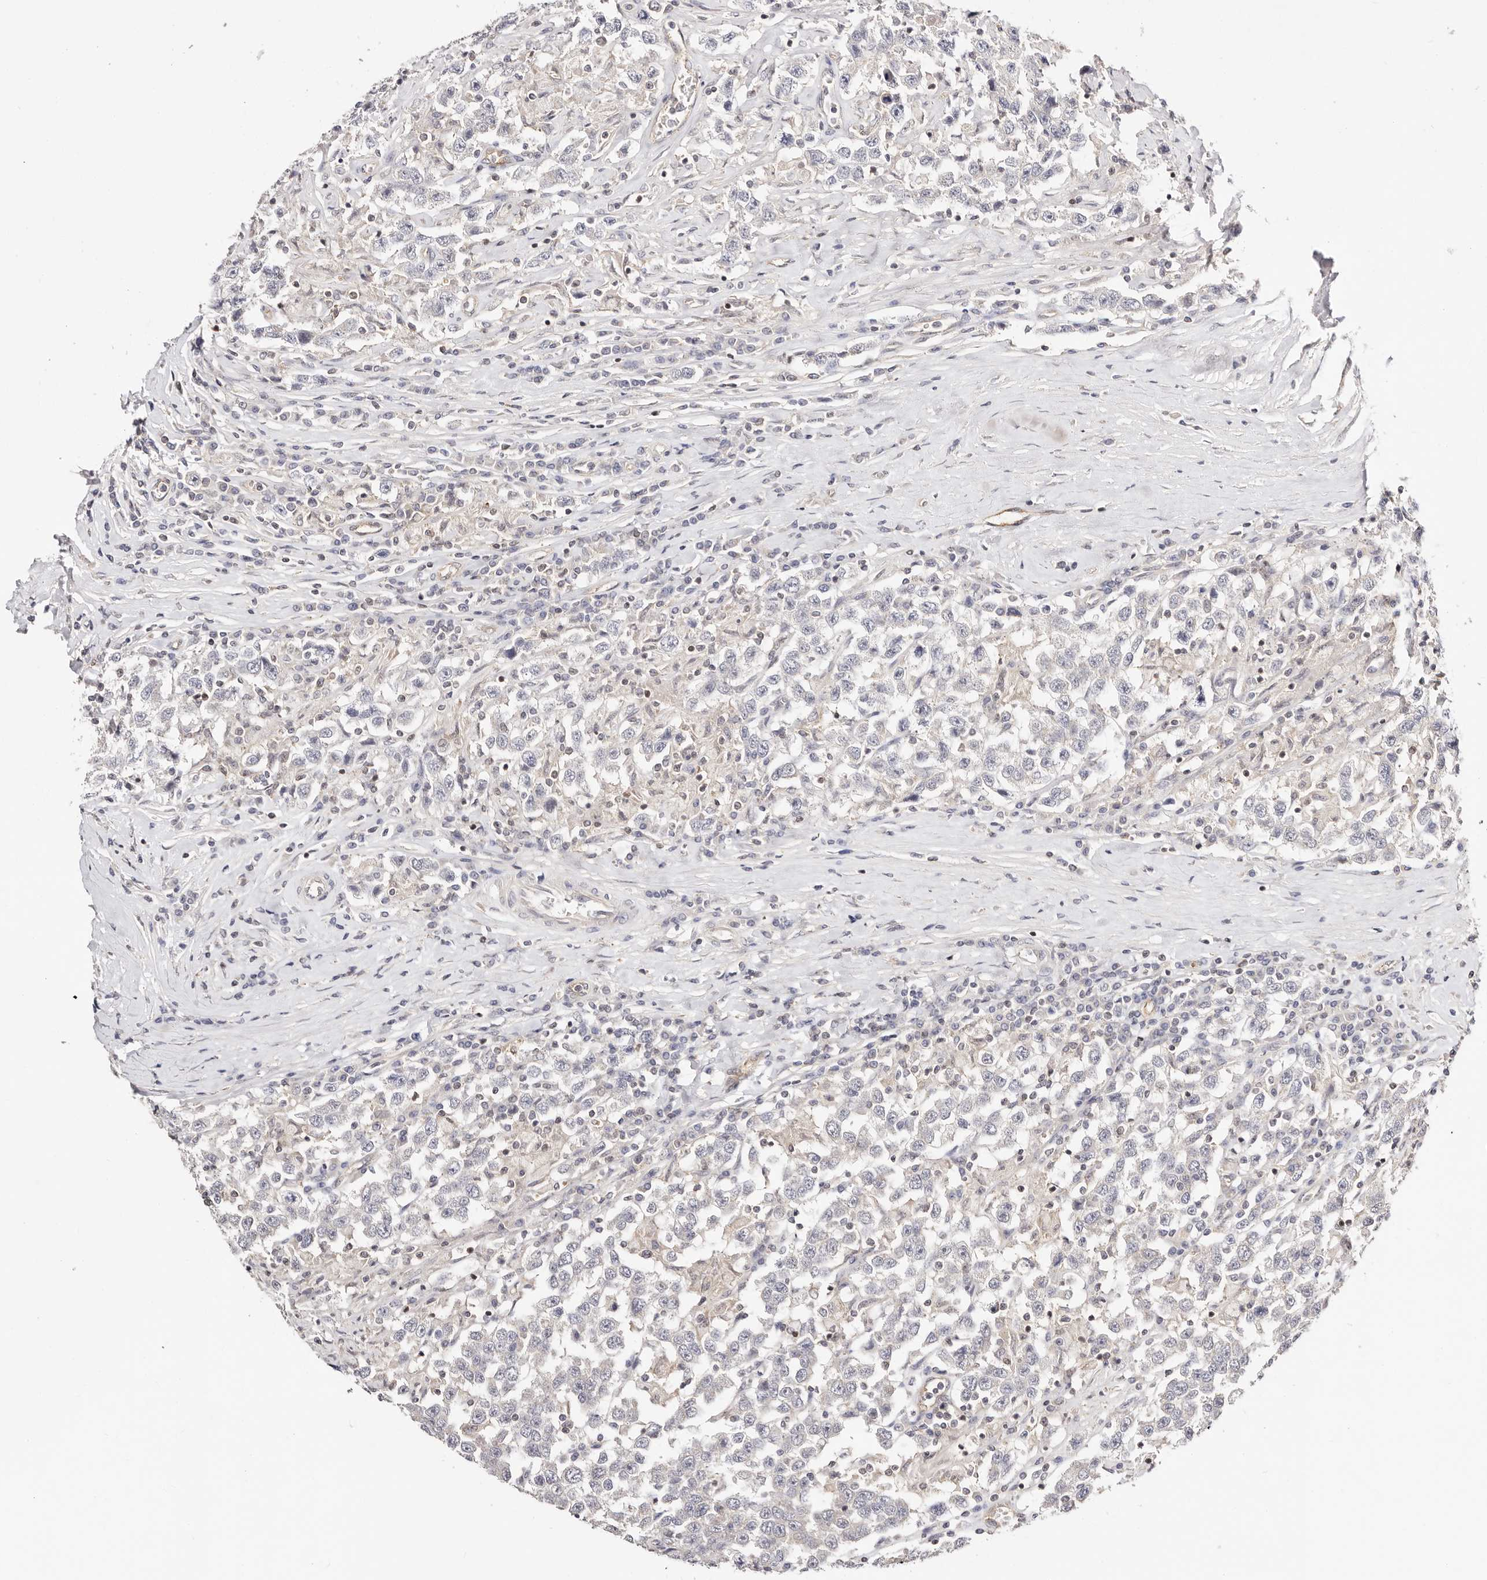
{"staining": {"intensity": "negative", "quantity": "none", "location": "none"}, "tissue": "testis cancer", "cell_type": "Tumor cells", "image_type": "cancer", "snomed": [{"axis": "morphology", "description": "Seminoma, NOS"}, {"axis": "topography", "description": "Testis"}], "caption": "The image demonstrates no significant staining in tumor cells of testis seminoma.", "gene": "STAT5A", "patient": {"sex": "male", "age": 41}}